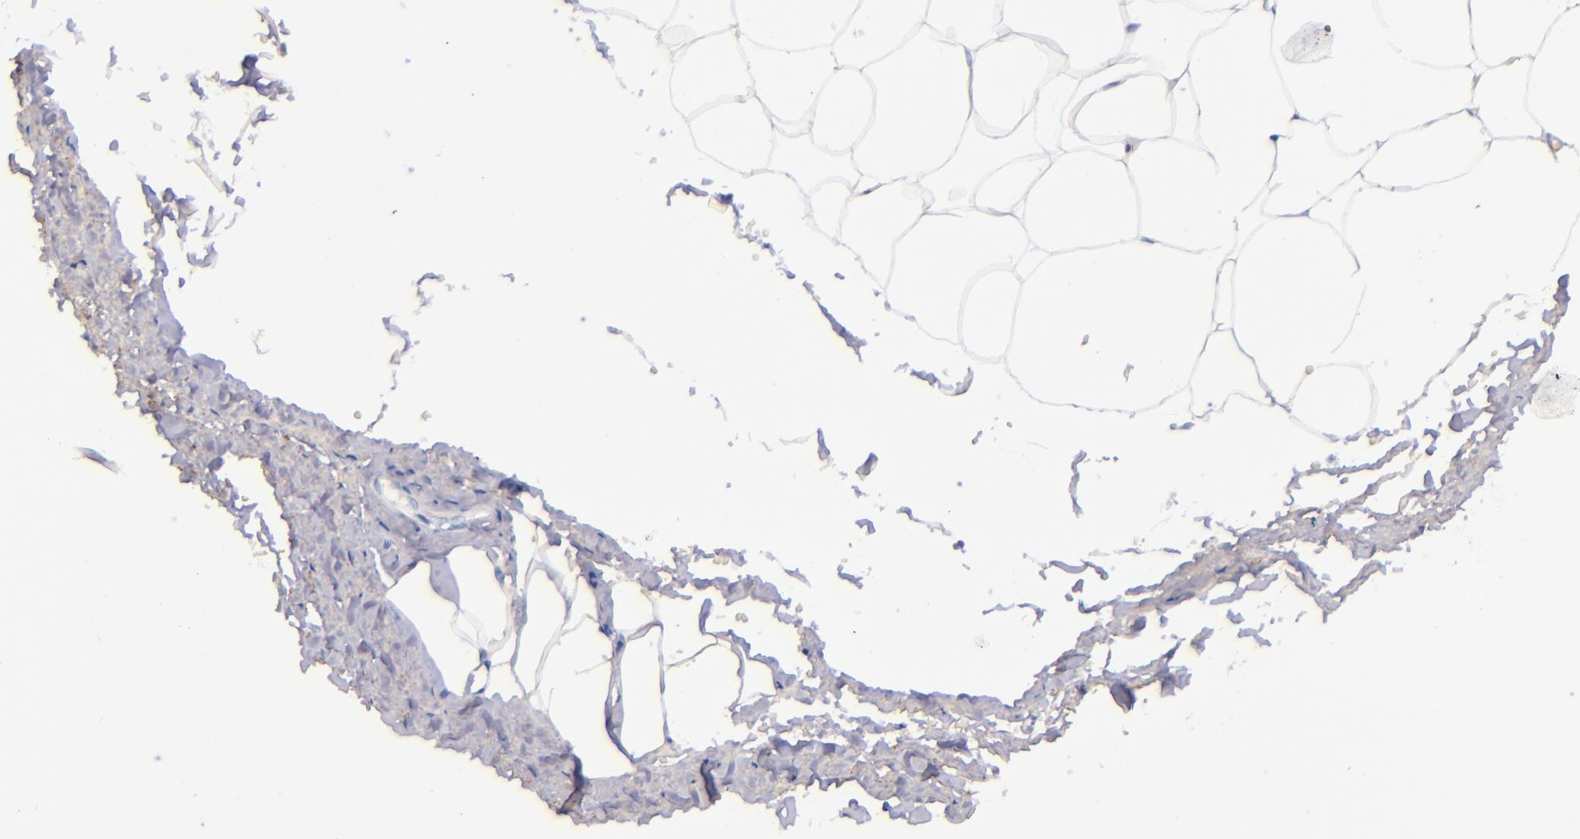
{"staining": {"intensity": "negative", "quantity": "none", "location": "none"}, "tissue": "adipose tissue", "cell_type": "Adipocytes", "image_type": "normal", "snomed": [{"axis": "morphology", "description": "Normal tissue, NOS"}, {"axis": "topography", "description": "Soft tissue"}, {"axis": "topography", "description": "Peripheral nerve tissue"}], "caption": "Adipocytes are negative for protein expression in unremarkable human adipose tissue. (Stains: DAB immunohistochemistry (IHC) with hematoxylin counter stain, Microscopy: brightfield microscopy at high magnification).", "gene": "LAG3", "patient": {"sex": "female", "age": 68}}